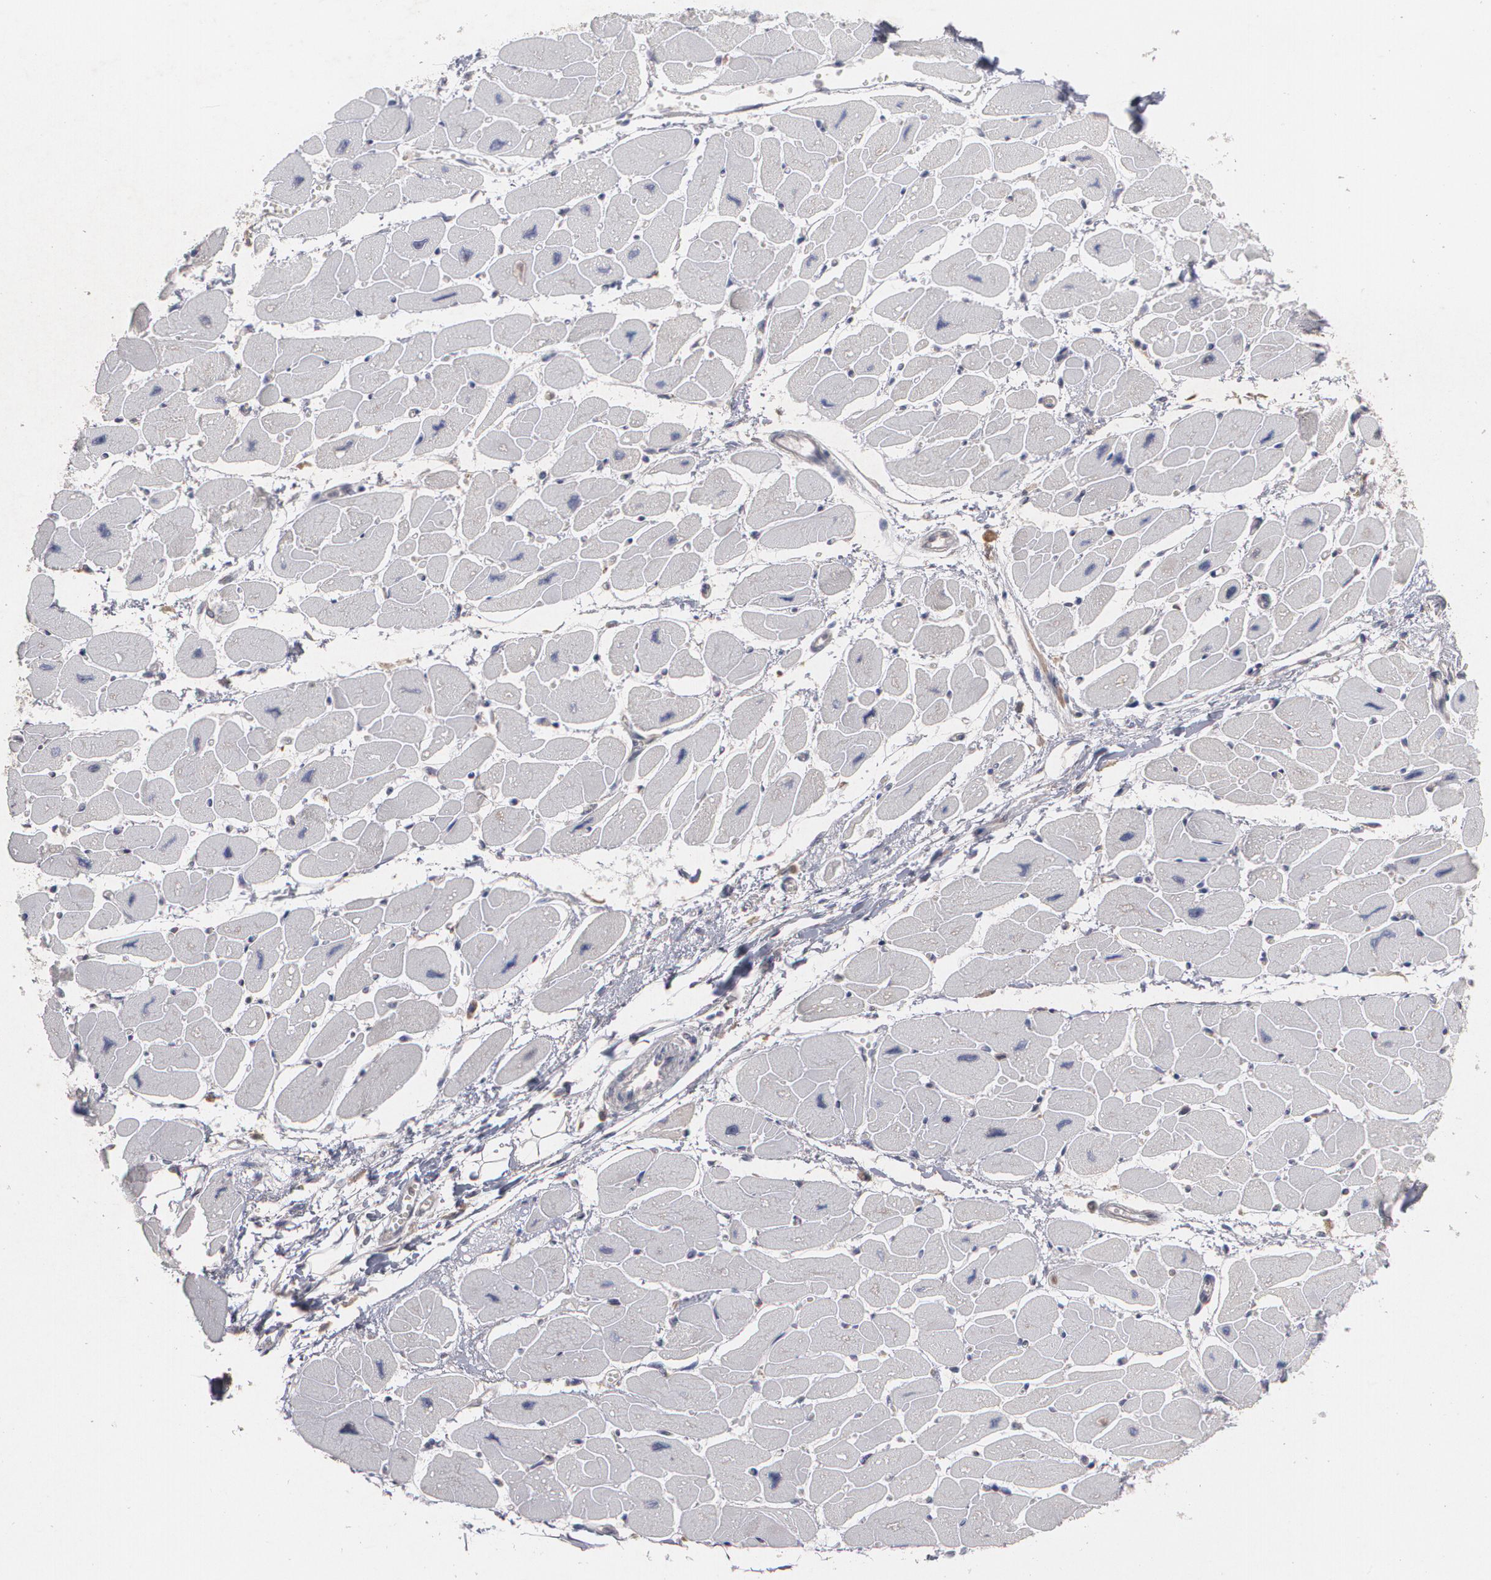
{"staining": {"intensity": "negative", "quantity": "none", "location": "none"}, "tissue": "heart muscle", "cell_type": "Cardiomyocytes", "image_type": "normal", "snomed": [{"axis": "morphology", "description": "Normal tissue, NOS"}, {"axis": "topography", "description": "Heart"}], "caption": "This is an immunohistochemistry (IHC) image of normal heart muscle. There is no expression in cardiomyocytes.", "gene": "HTT", "patient": {"sex": "female", "age": 54}}